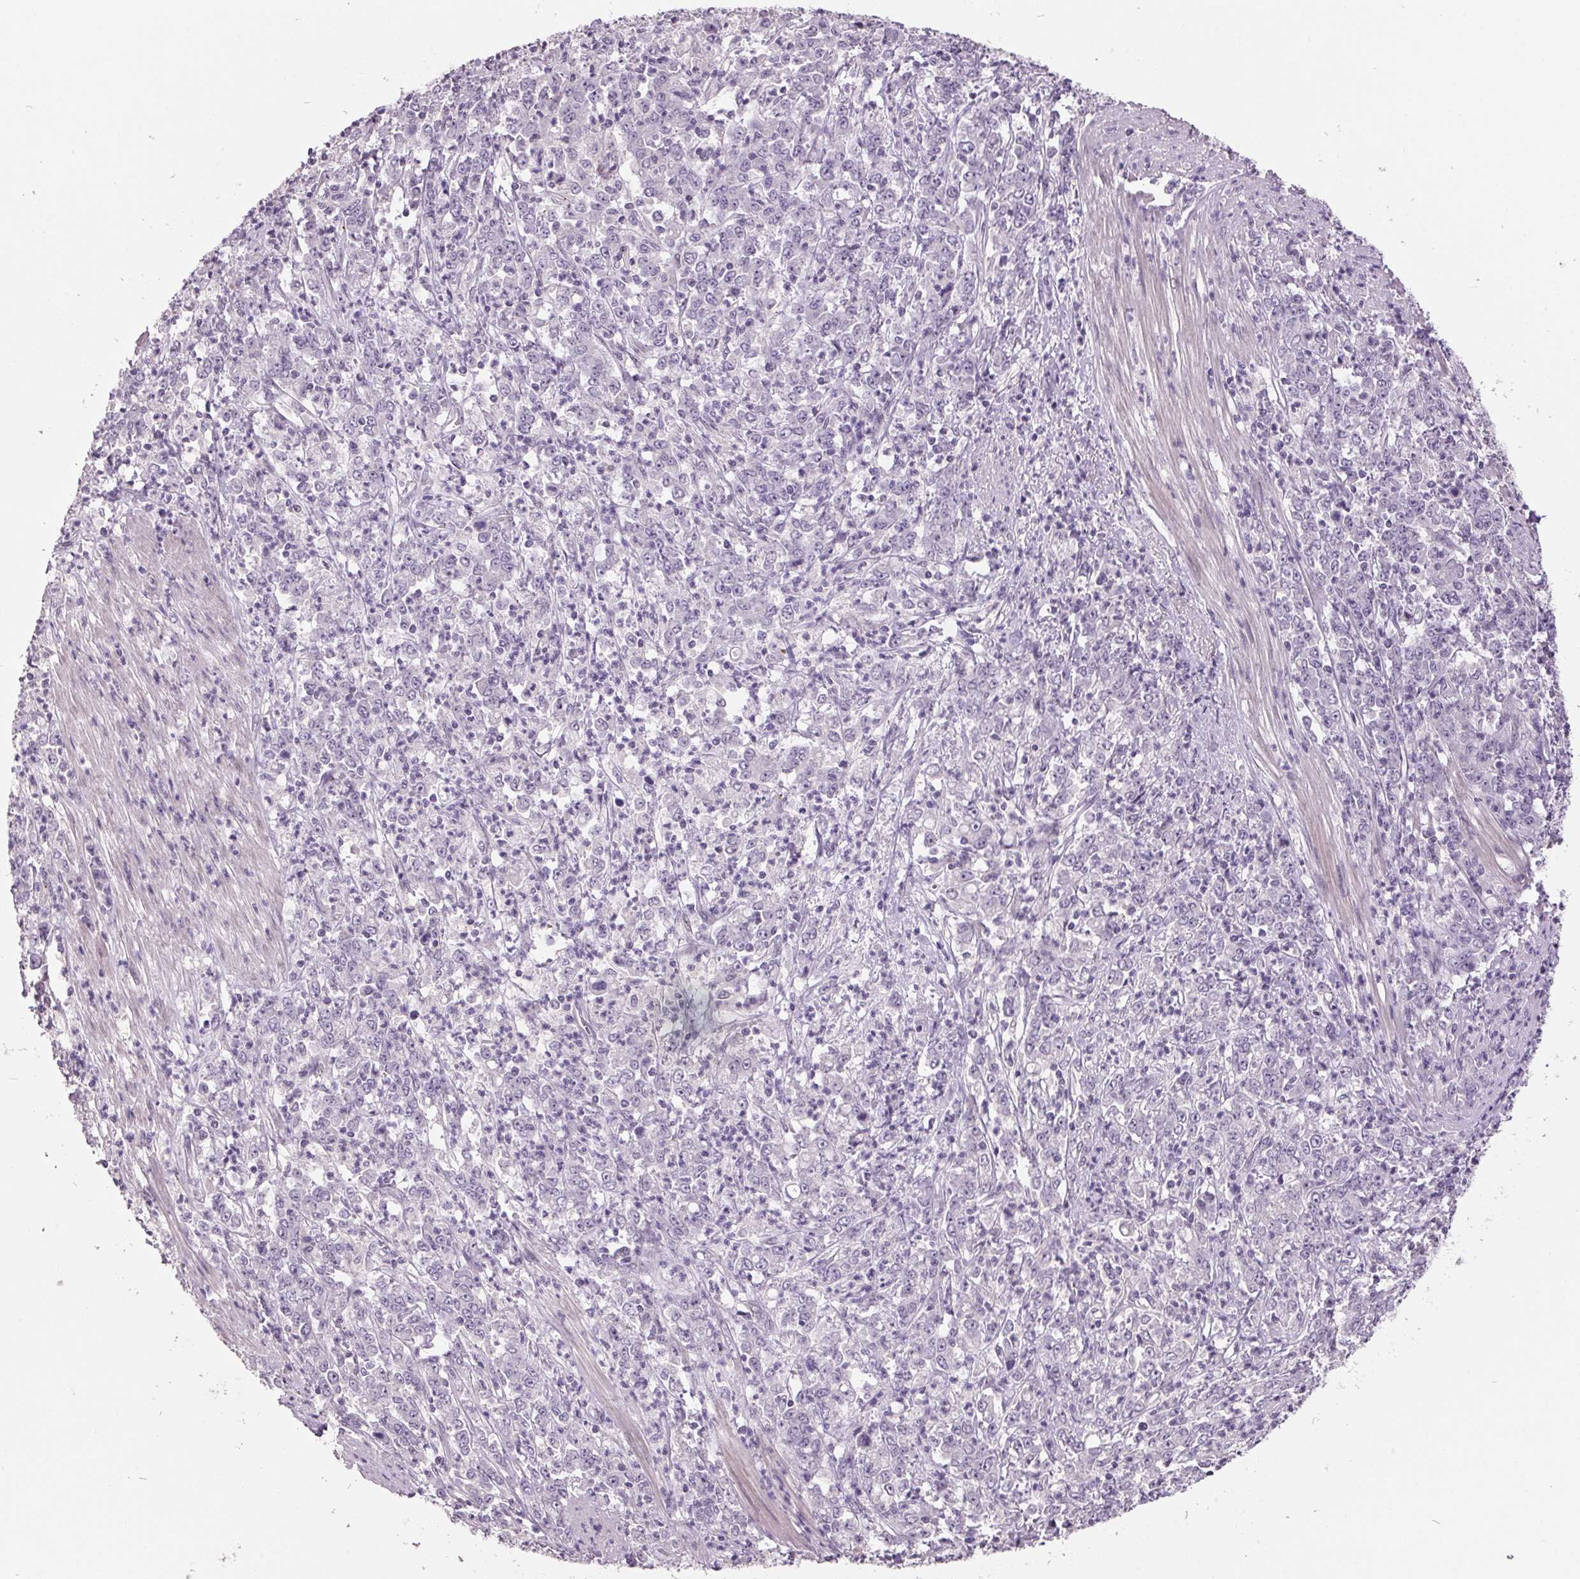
{"staining": {"intensity": "negative", "quantity": "none", "location": "none"}, "tissue": "stomach cancer", "cell_type": "Tumor cells", "image_type": "cancer", "snomed": [{"axis": "morphology", "description": "Adenocarcinoma, NOS"}, {"axis": "topography", "description": "Stomach, lower"}], "caption": "DAB (3,3'-diaminobenzidine) immunohistochemical staining of stomach cancer (adenocarcinoma) shows no significant staining in tumor cells. (DAB immunohistochemistry with hematoxylin counter stain).", "gene": "C2orf16", "patient": {"sex": "female", "age": 71}}